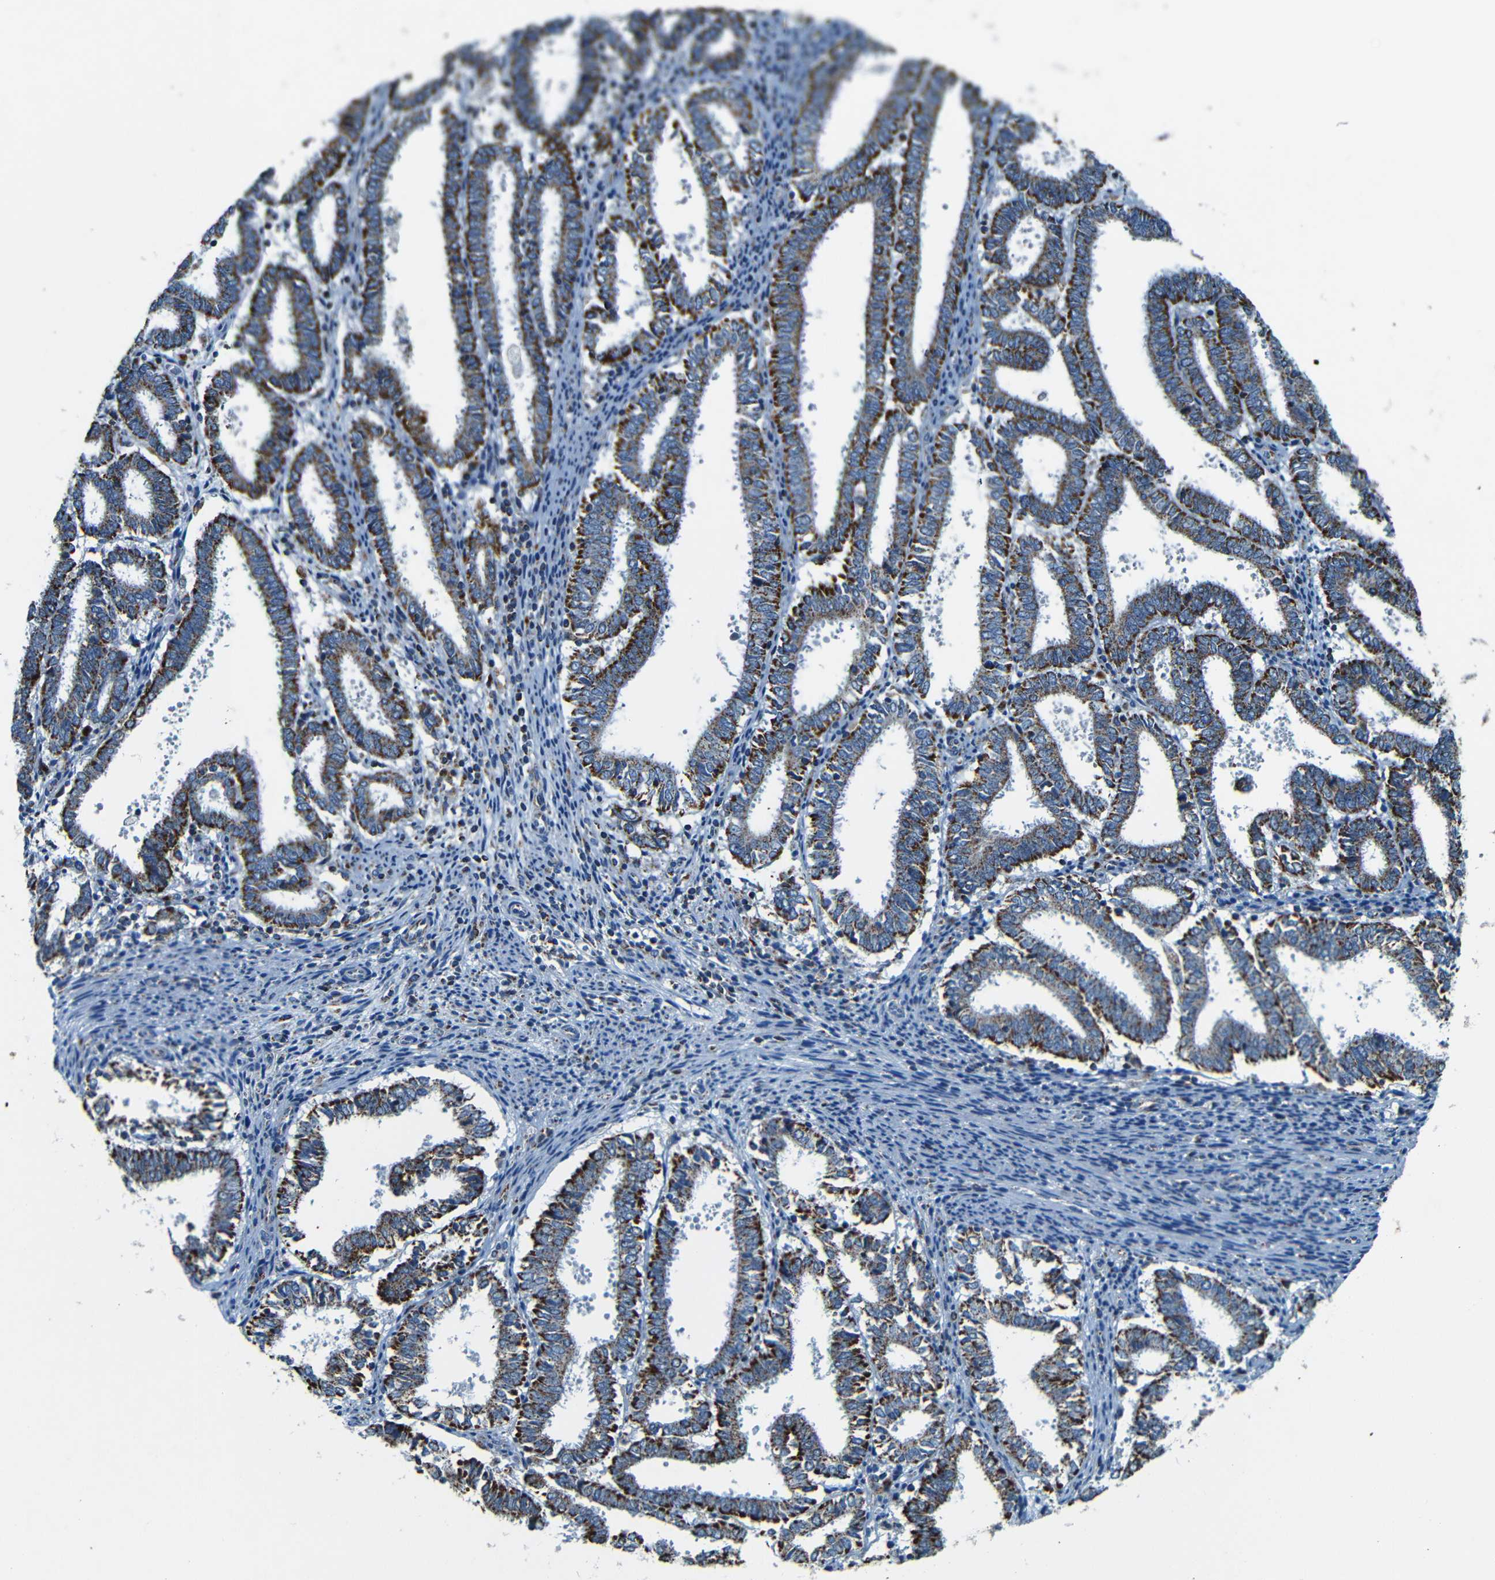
{"staining": {"intensity": "strong", "quantity": ">75%", "location": "cytoplasmic/membranous"}, "tissue": "endometrial cancer", "cell_type": "Tumor cells", "image_type": "cancer", "snomed": [{"axis": "morphology", "description": "Adenocarcinoma, NOS"}, {"axis": "topography", "description": "Uterus"}], "caption": "Immunohistochemistry (IHC) micrograph of human endometrial adenocarcinoma stained for a protein (brown), which reveals high levels of strong cytoplasmic/membranous positivity in about >75% of tumor cells.", "gene": "WSCD2", "patient": {"sex": "female", "age": 83}}